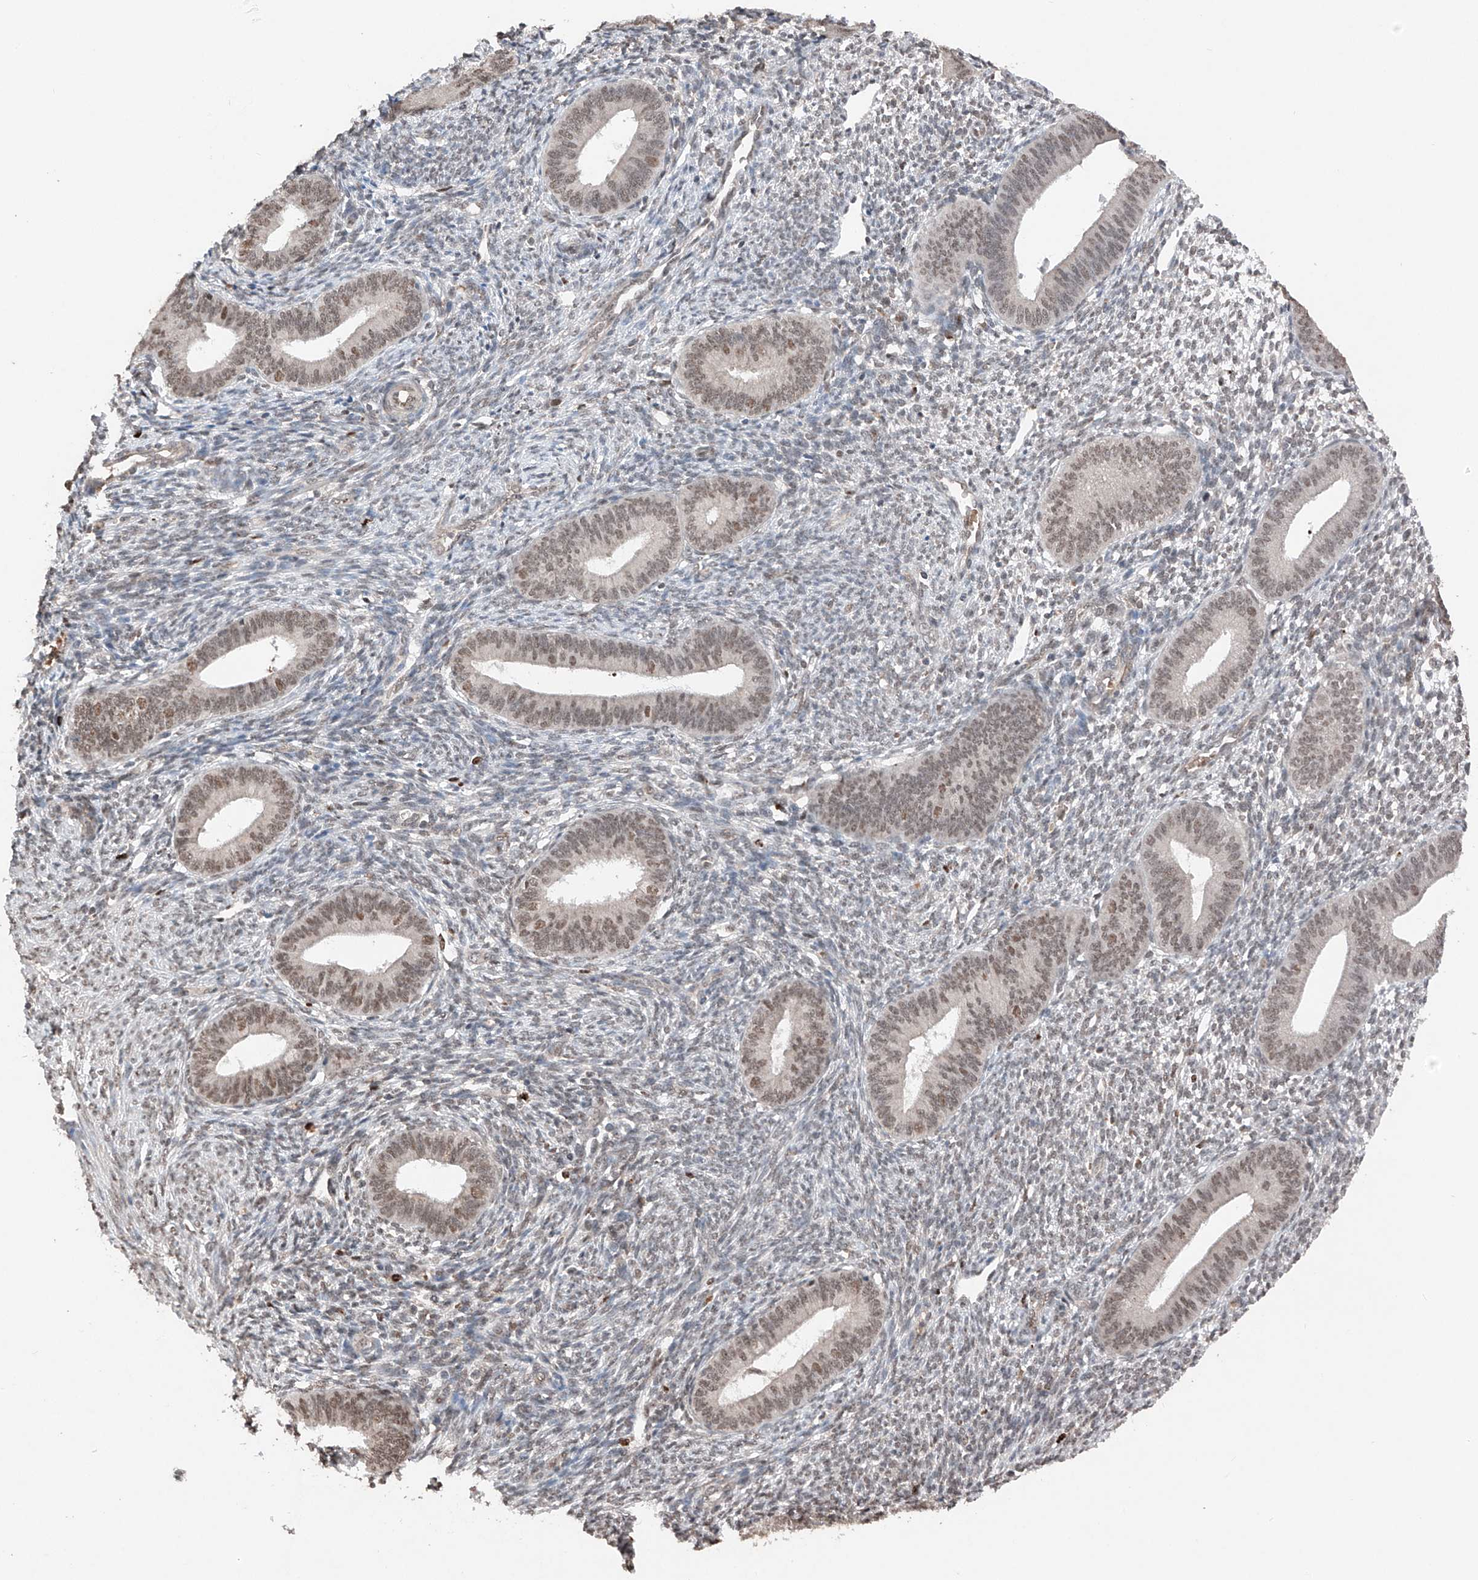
{"staining": {"intensity": "moderate", "quantity": "25%-75%", "location": "nuclear"}, "tissue": "endometrium", "cell_type": "Cells in endometrial stroma", "image_type": "normal", "snomed": [{"axis": "morphology", "description": "Normal tissue, NOS"}, {"axis": "topography", "description": "Endometrium"}], "caption": "Moderate nuclear expression is present in approximately 25%-75% of cells in endometrial stroma in normal endometrium.", "gene": "TBX4", "patient": {"sex": "female", "age": 46}}